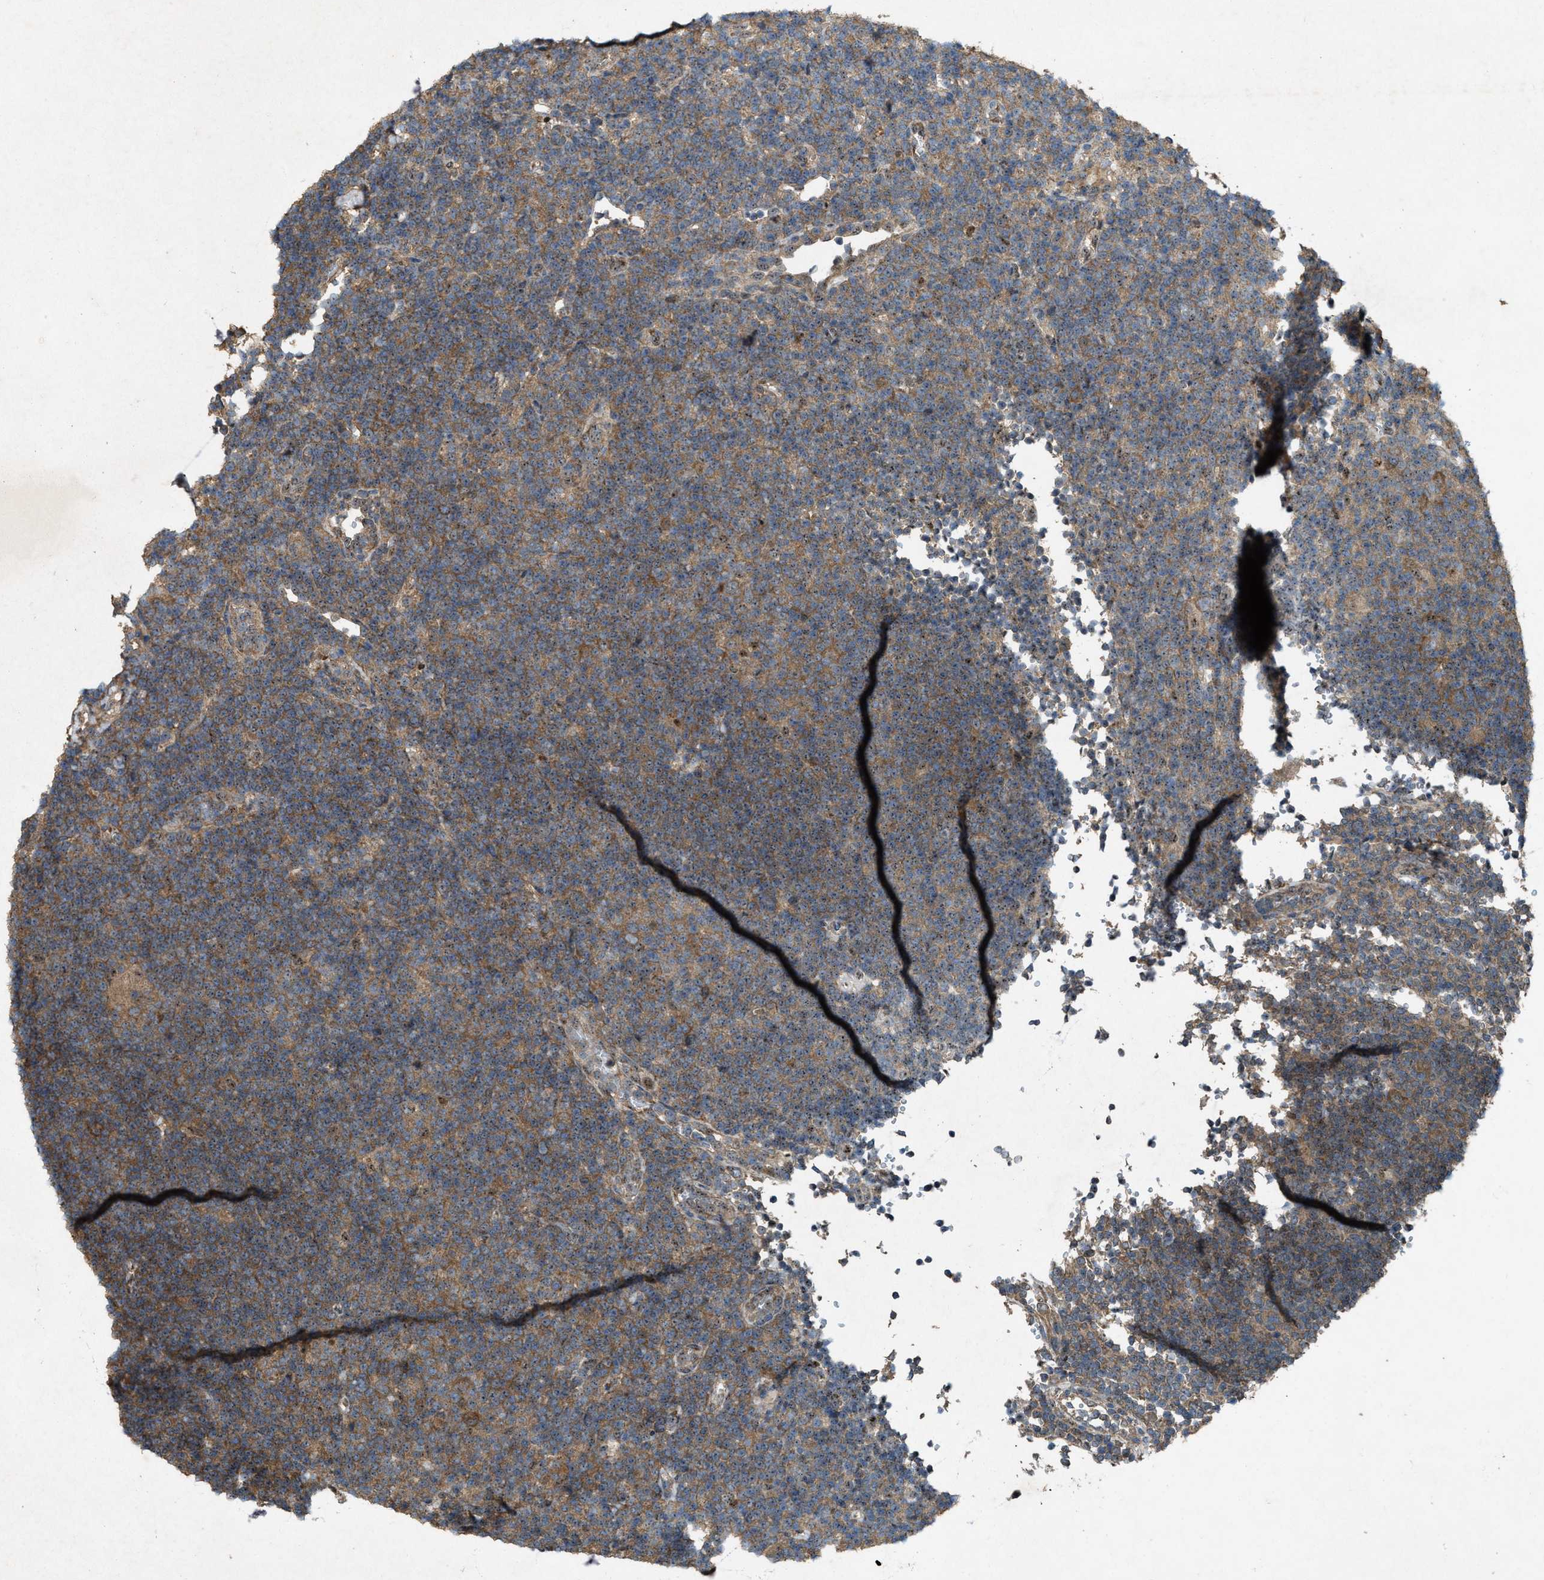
{"staining": {"intensity": "moderate", "quantity": ">75%", "location": "cytoplasmic/membranous,nuclear"}, "tissue": "lymphoma", "cell_type": "Tumor cells", "image_type": "cancer", "snomed": [{"axis": "morphology", "description": "Hodgkin's disease, NOS"}, {"axis": "topography", "description": "Lymph node"}], "caption": "Lymphoma stained with a protein marker demonstrates moderate staining in tumor cells.", "gene": "PDP2", "patient": {"sex": "female", "age": 57}}